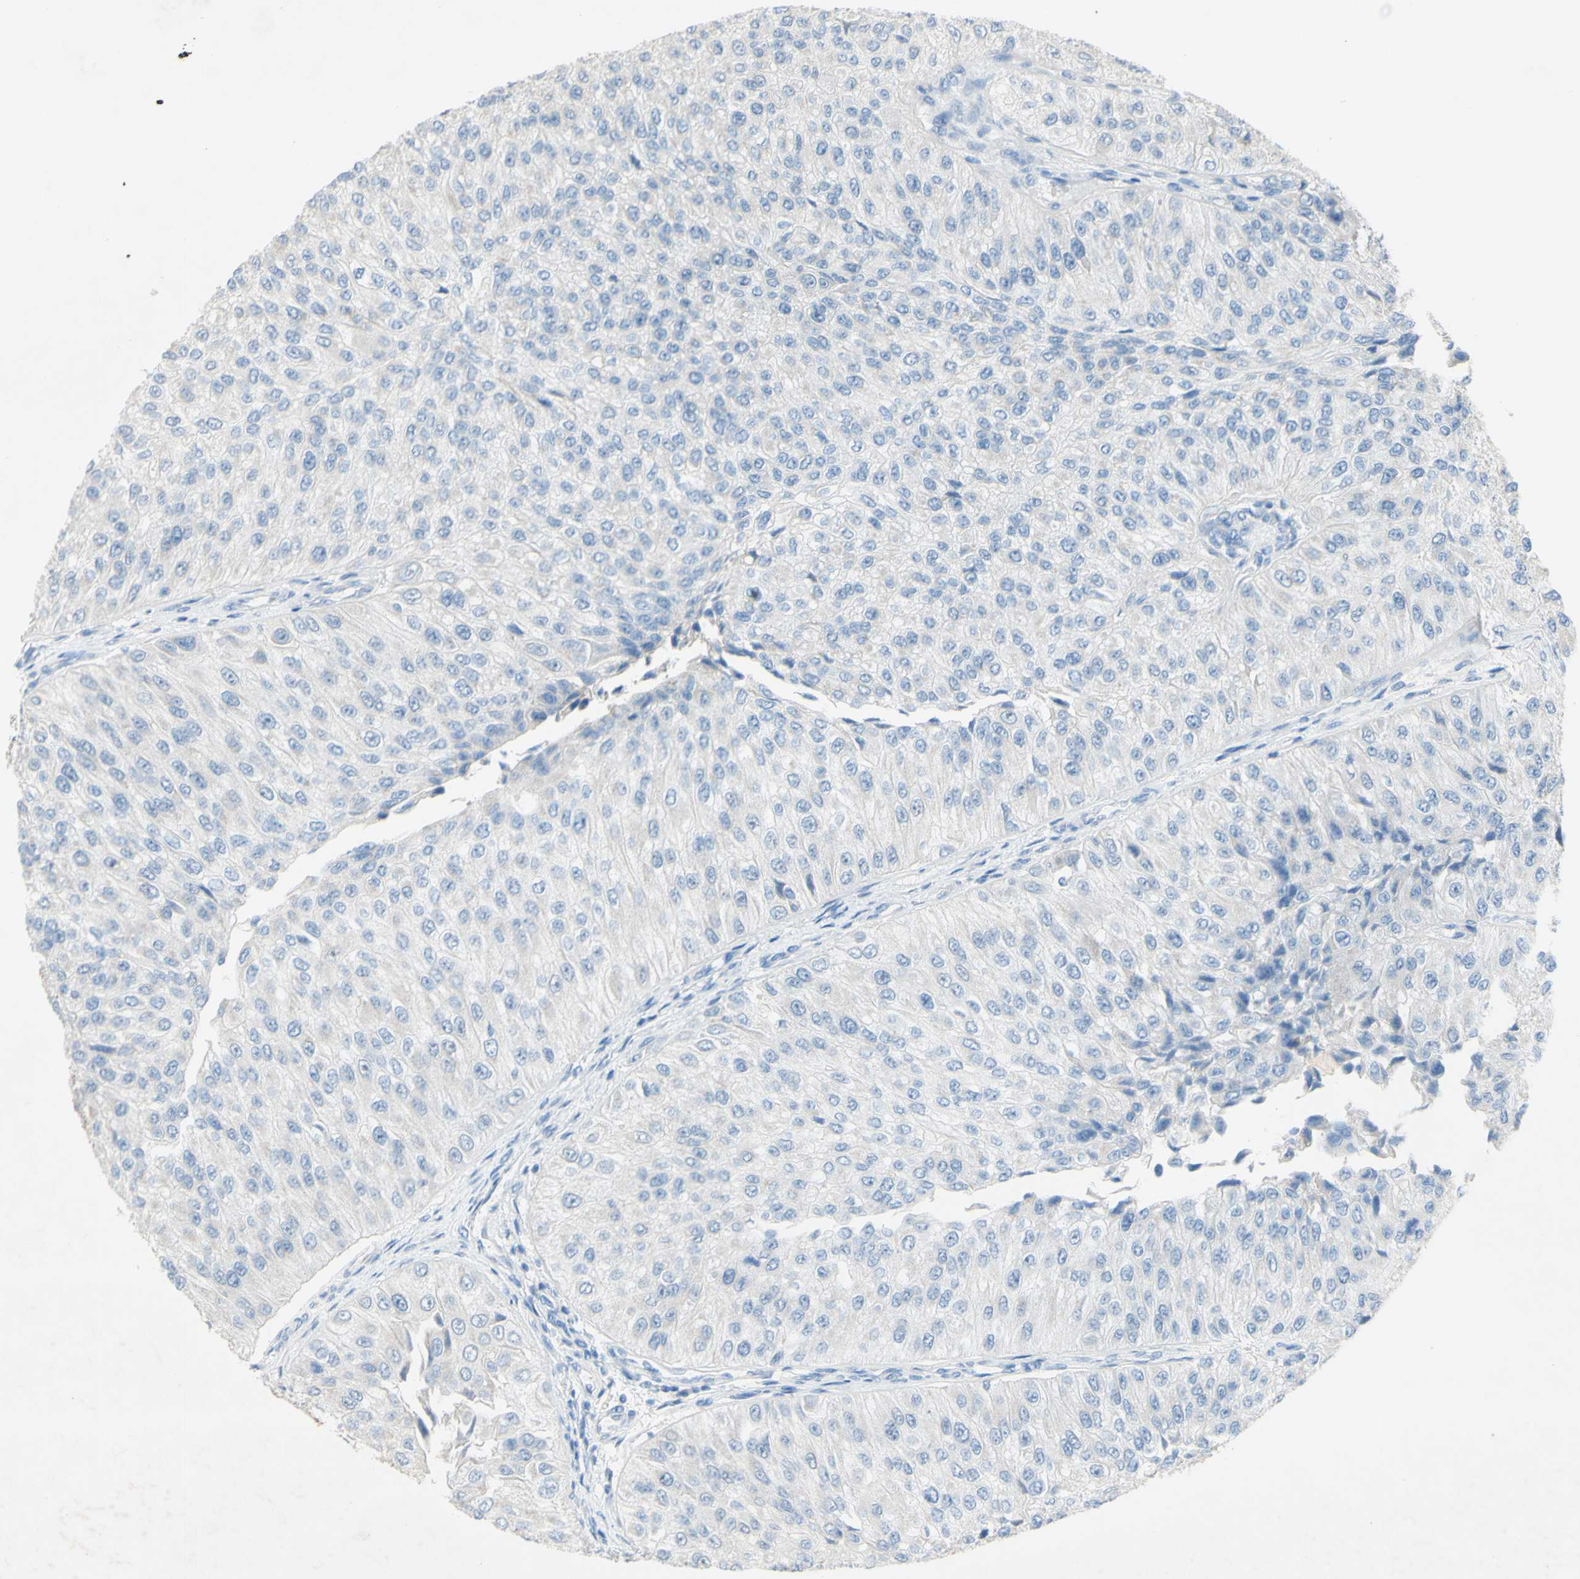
{"staining": {"intensity": "negative", "quantity": "none", "location": "none"}, "tissue": "urothelial cancer", "cell_type": "Tumor cells", "image_type": "cancer", "snomed": [{"axis": "morphology", "description": "Urothelial carcinoma, High grade"}, {"axis": "topography", "description": "Kidney"}, {"axis": "topography", "description": "Urinary bladder"}], "caption": "Immunohistochemical staining of human urothelial cancer exhibits no significant staining in tumor cells.", "gene": "ACADL", "patient": {"sex": "male", "age": 77}}